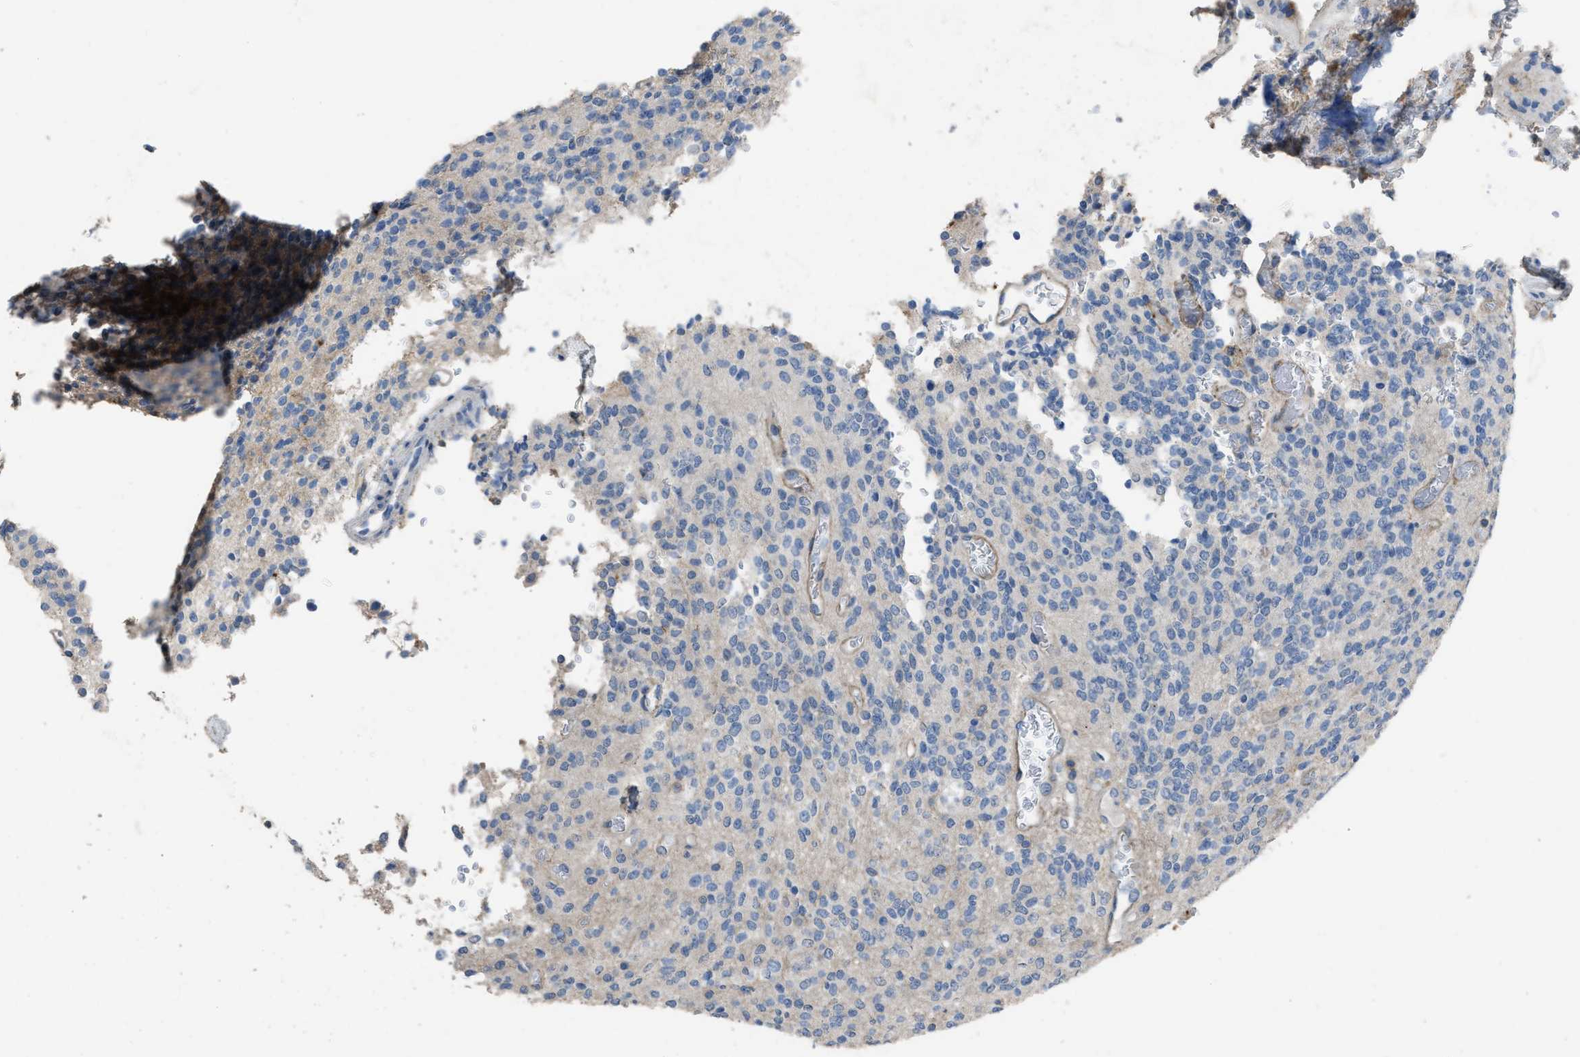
{"staining": {"intensity": "negative", "quantity": "none", "location": "none"}, "tissue": "glioma", "cell_type": "Tumor cells", "image_type": "cancer", "snomed": [{"axis": "morphology", "description": "Glioma, malignant, High grade"}, {"axis": "topography", "description": "Brain"}], "caption": "This photomicrograph is of high-grade glioma (malignant) stained with immunohistochemistry to label a protein in brown with the nuclei are counter-stained blue. There is no staining in tumor cells.", "gene": "OR51E1", "patient": {"sex": "male", "age": 34}}